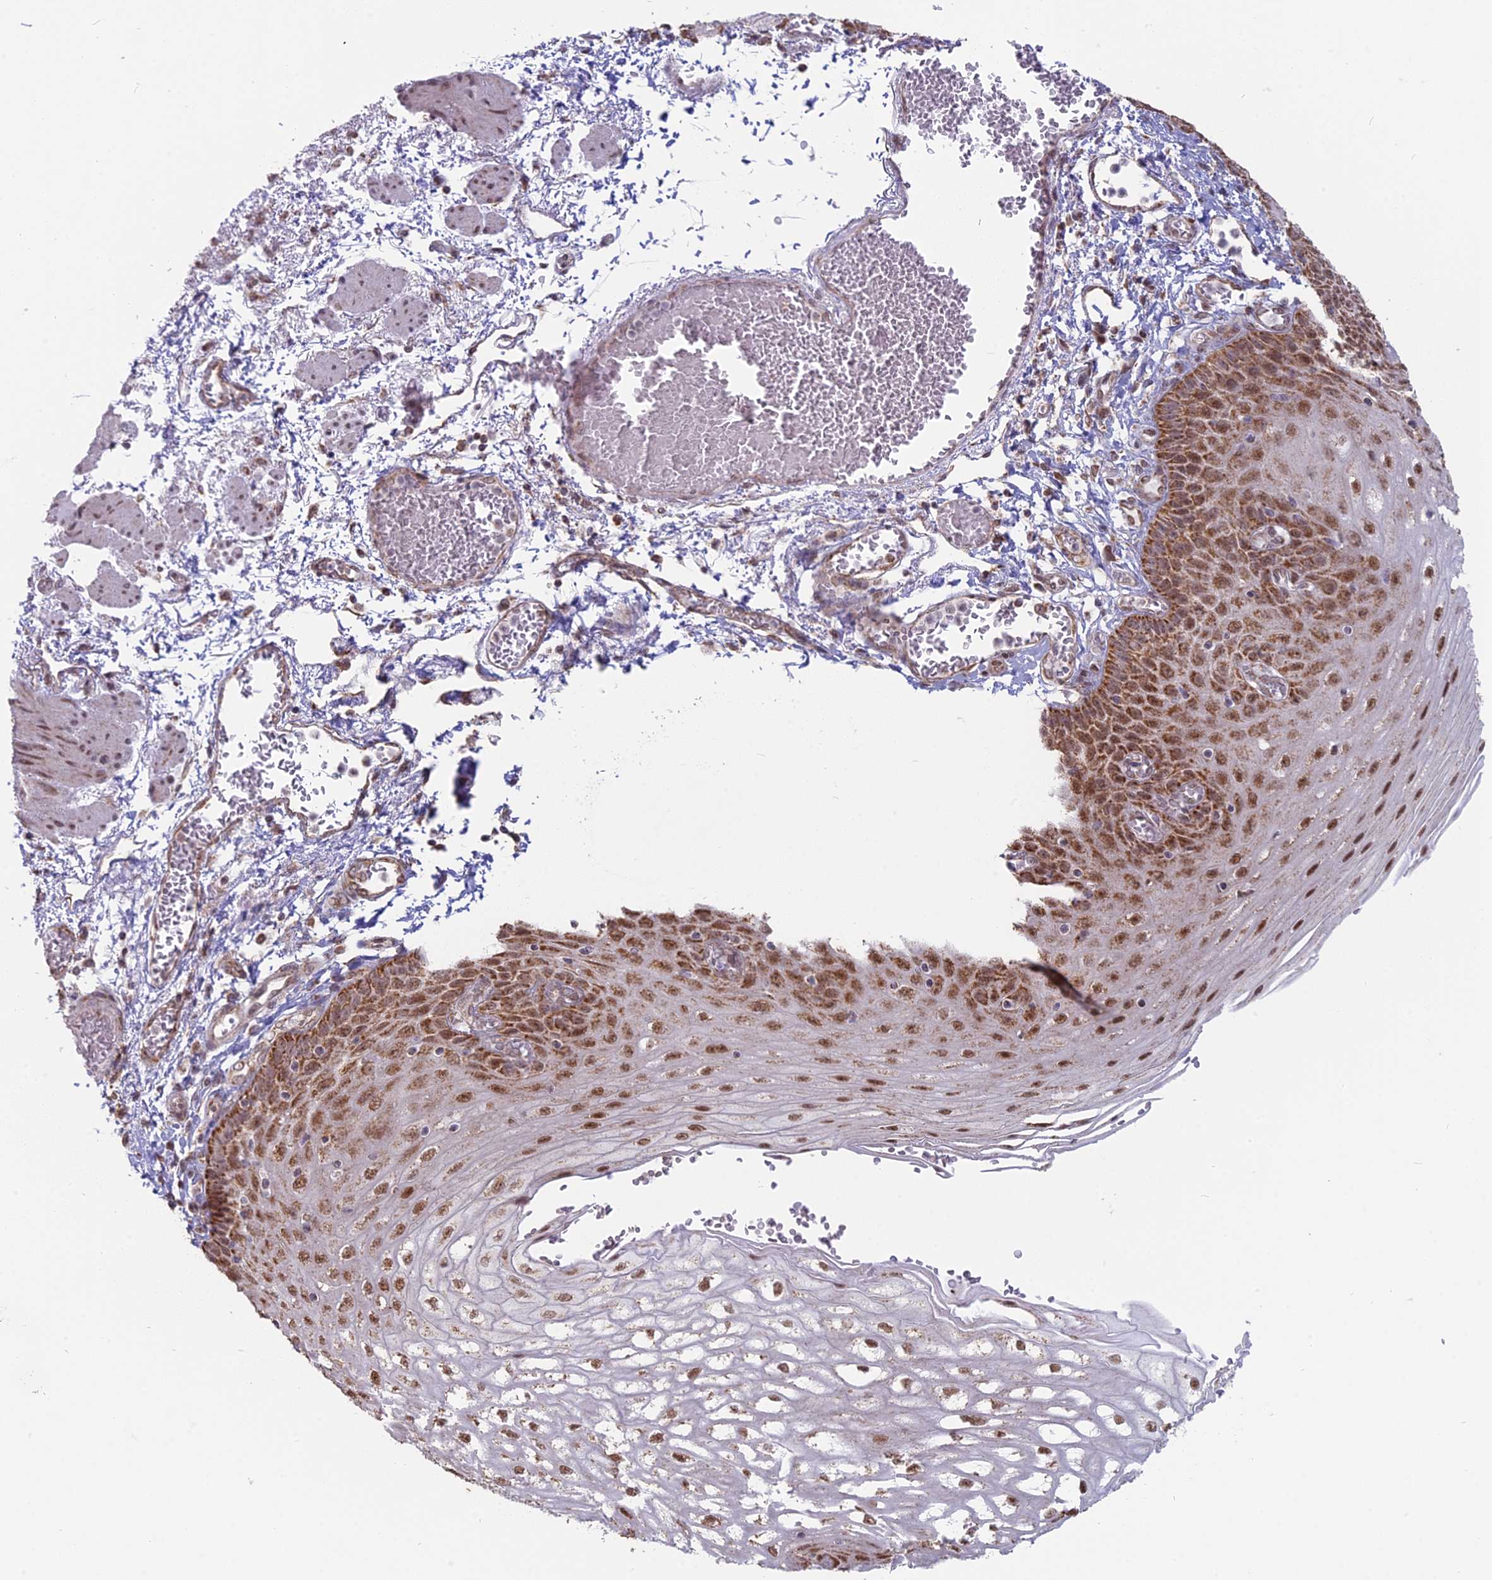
{"staining": {"intensity": "moderate", "quantity": ">75%", "location": "cytoplasmic/membranous,nuclear"}, "tissue": "esophagus", "cell_type": "Squamous epithelial cells", "image_type": "normal", "snomed": [{"axis": "morphology", "description": "Normal tissue, NOS"}, {"axis": "topography", "description": "Esophagus"}], "caption": "Immunohistochemical staining of unremarkable esophagus shows medium levels of moderate cytoplasmic/membranous,nuclear staining in approximately >75% of squamous epithelial cells. The staining was performed using DAB (3,3'-diaminobenzidine), with brown indicating positive protein expression. Nuclei are stained blue with hematoxylin.", "gene": "ARHGAP40", "patient": {"sex": "male", "age": 81}}